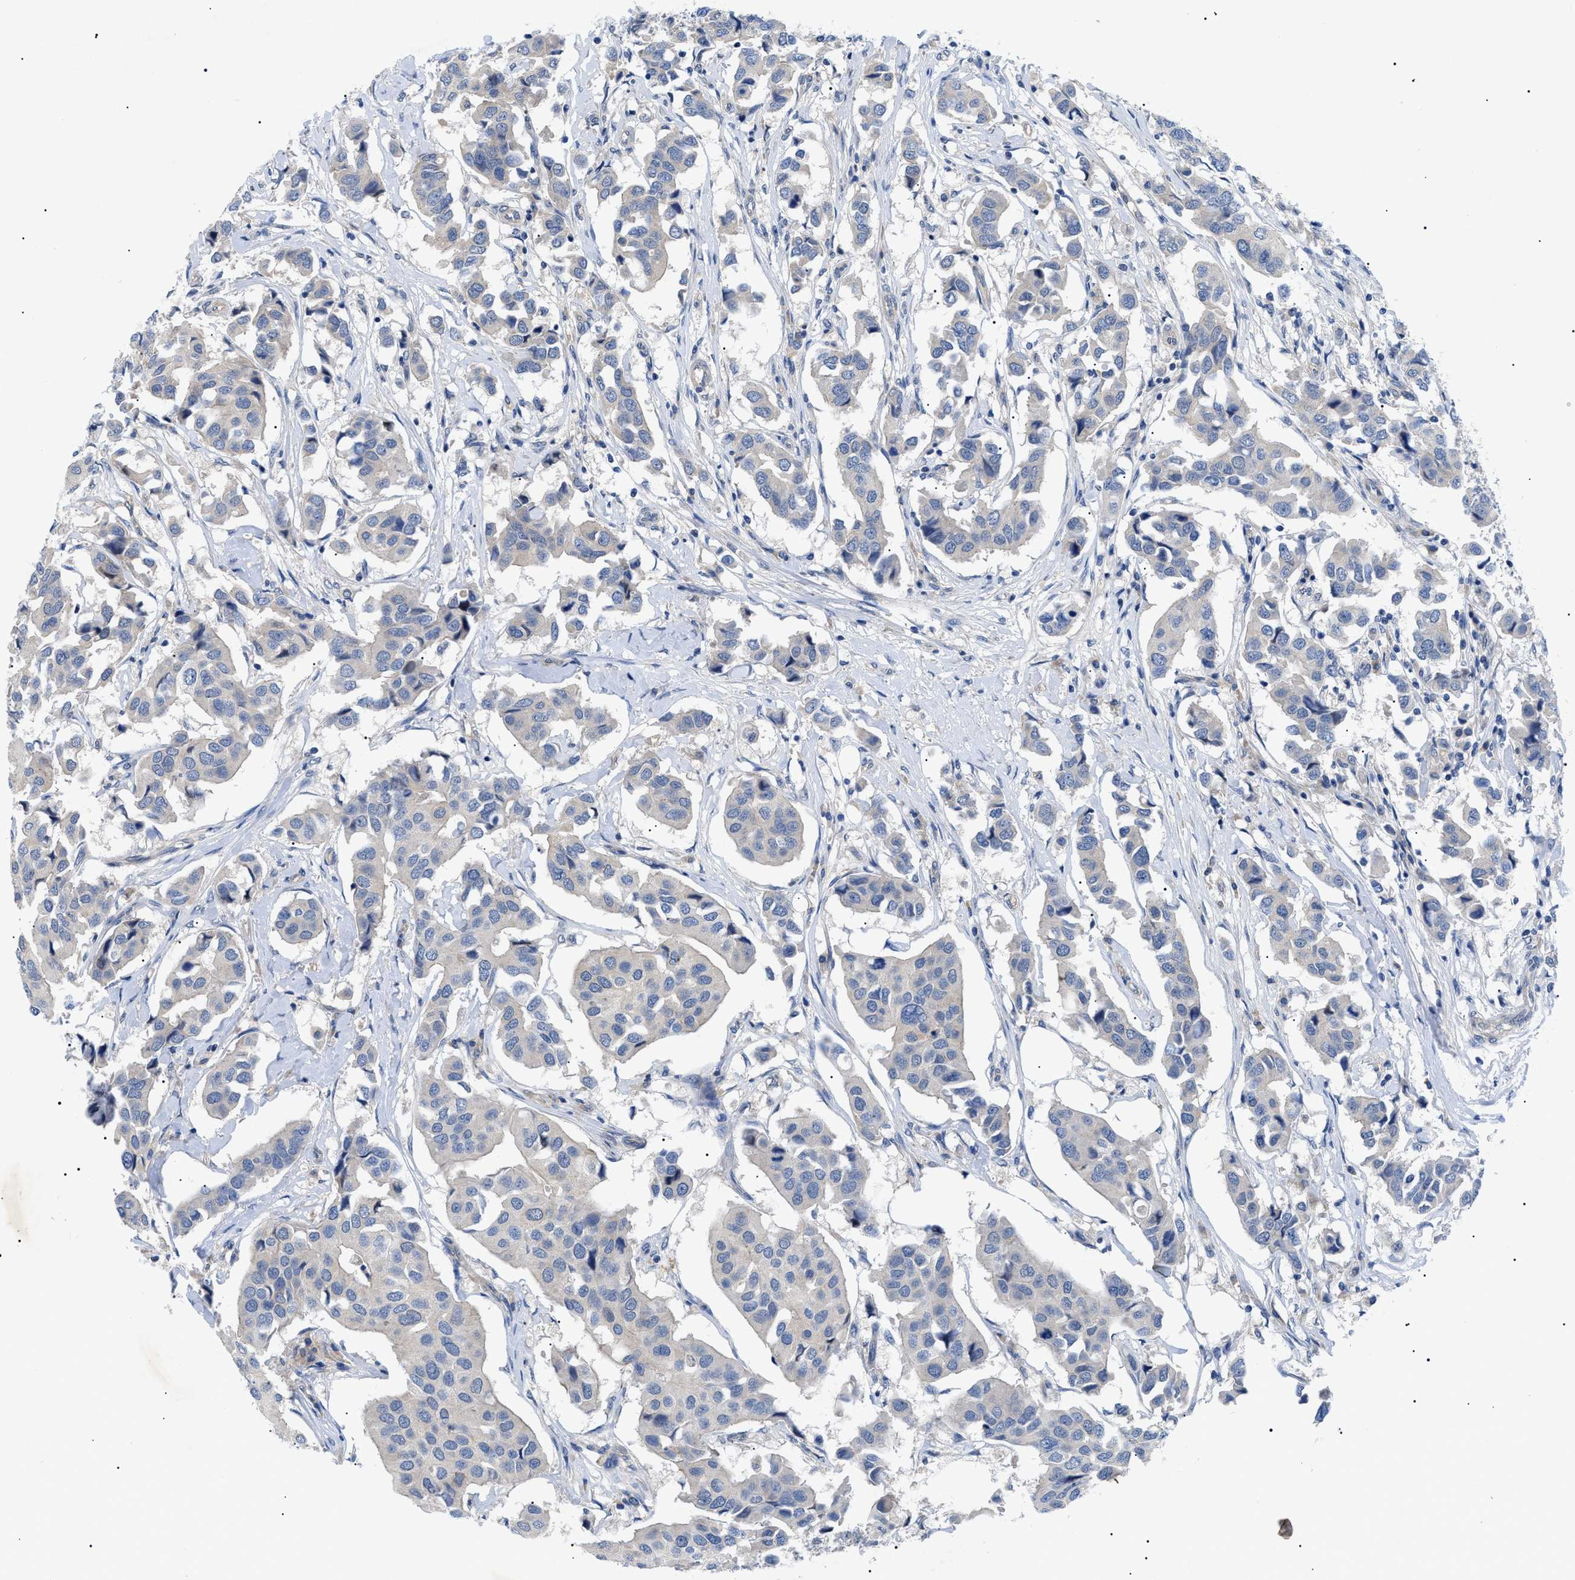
{"staining": {"intensity": "weak", "quantity": "<25%", "location": "cytoplasmic/membranous"}, "tissue": "breast cancer", "cell_type": "Tumor cells", "image_type": "cancer", "snomed": [{"axis": "morphology", "description": "Duct carcinoma"}, {"axis": "topography", "description": "Breast"}], "caption": "A photomicrograph of human infiltrating ductal carcinoma (breast) is negative for staining in tumor cells.", "gene": "RIPK1", "patient": {"sex": "female", "age": 80}}